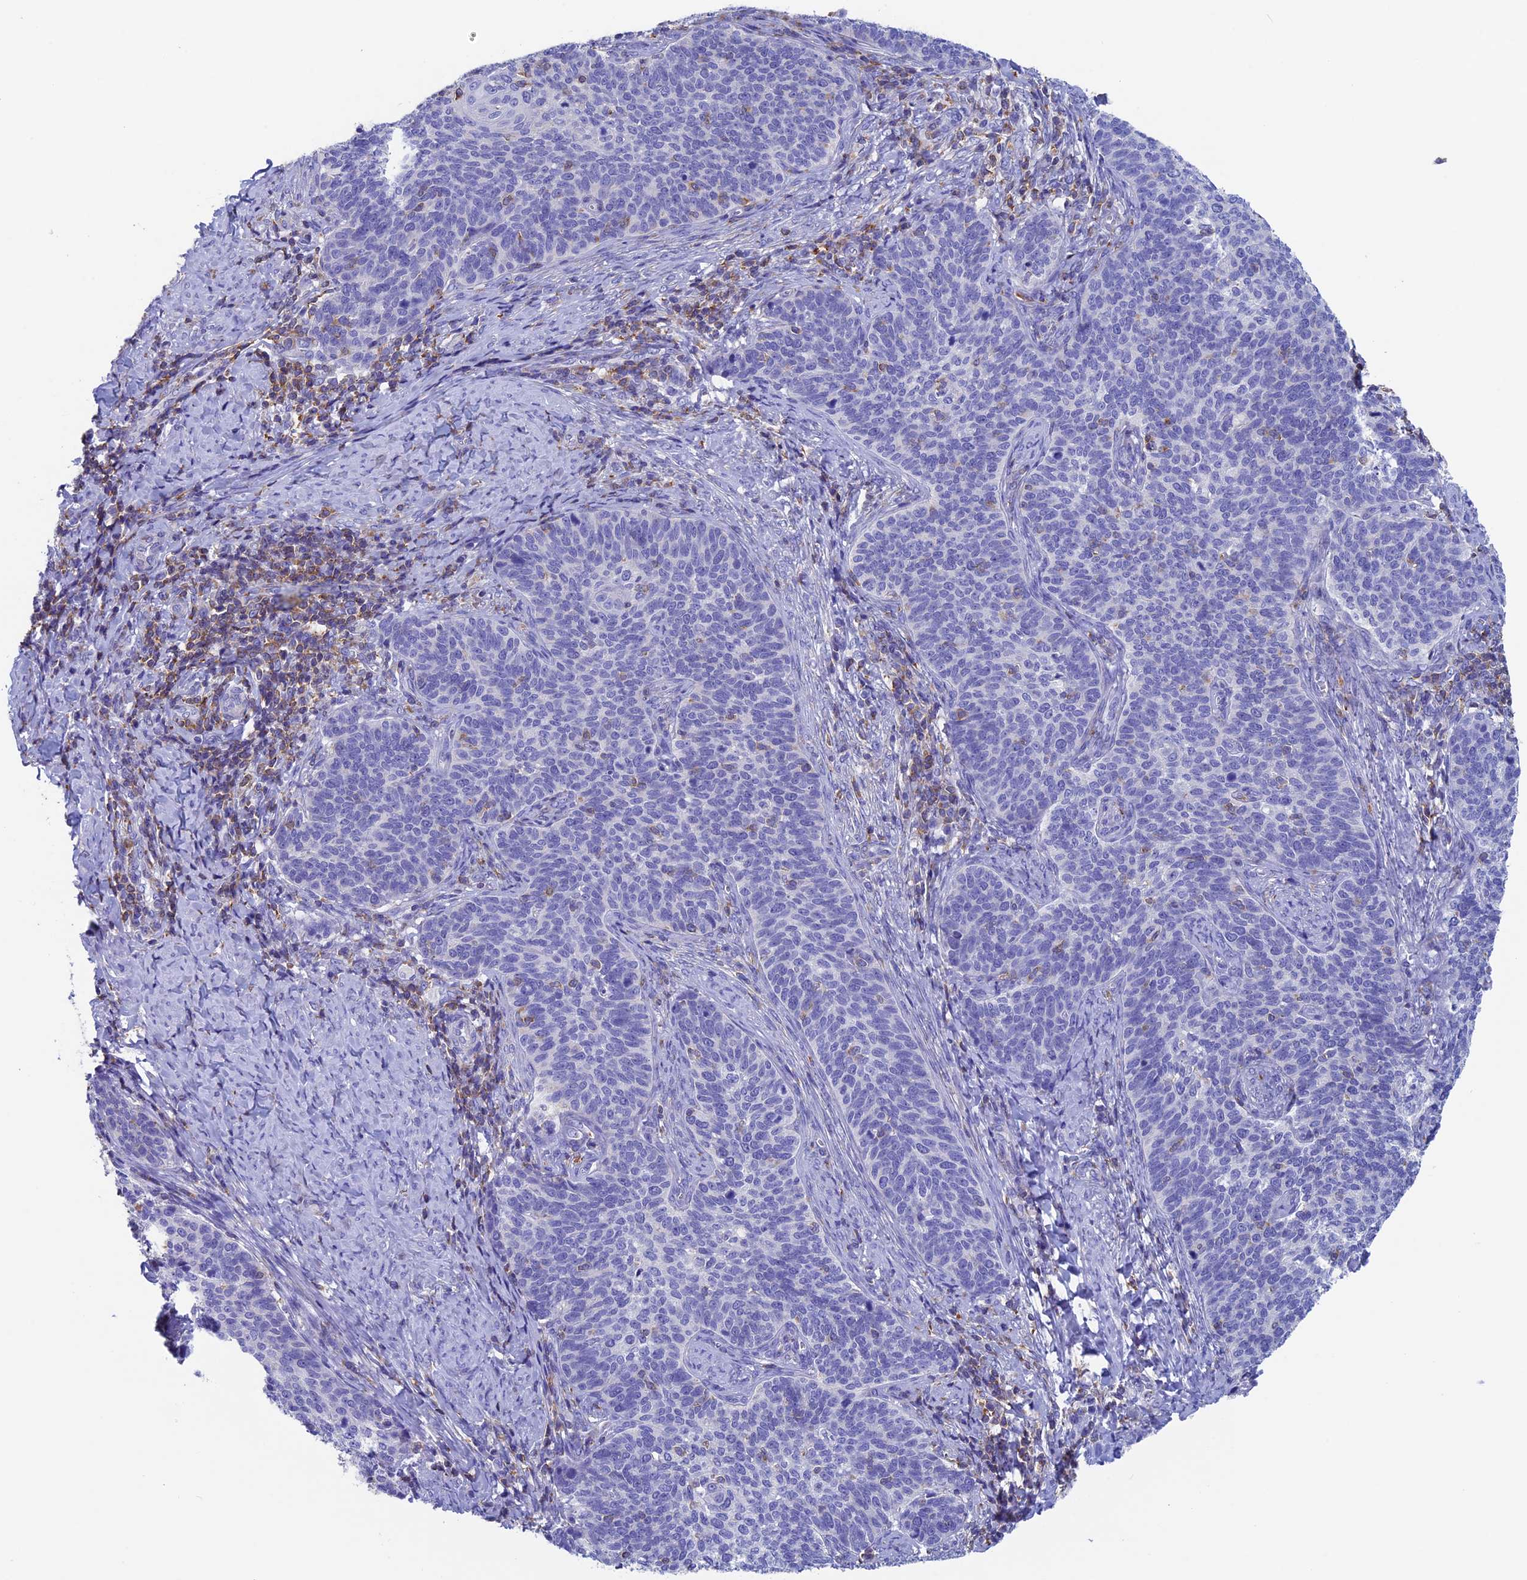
{"staining": {"intensity": "negative", "quantity": "none", "location": "none"}, "tissue": "cervical cancer", "cell_type": "Tumor cells", "image_type": "cancer", "snomed": [{"axis": "morphology", "description": "Normal tissue, NOS"}, {"axis": "morphology", "description": "Squamous cell carcinoma, NOS"}, {"axis": "topography", "description": "Cervix"}], "caption": "This histopathology image is of squamous cell carcinoma (cervical) stained with IHC to label a protein in brown with the nuclei are counter-stained blue. There is no expression in tumor cells.", "gene": "SEPTIN1", "patient": {"sex": "female", "age": 39}}